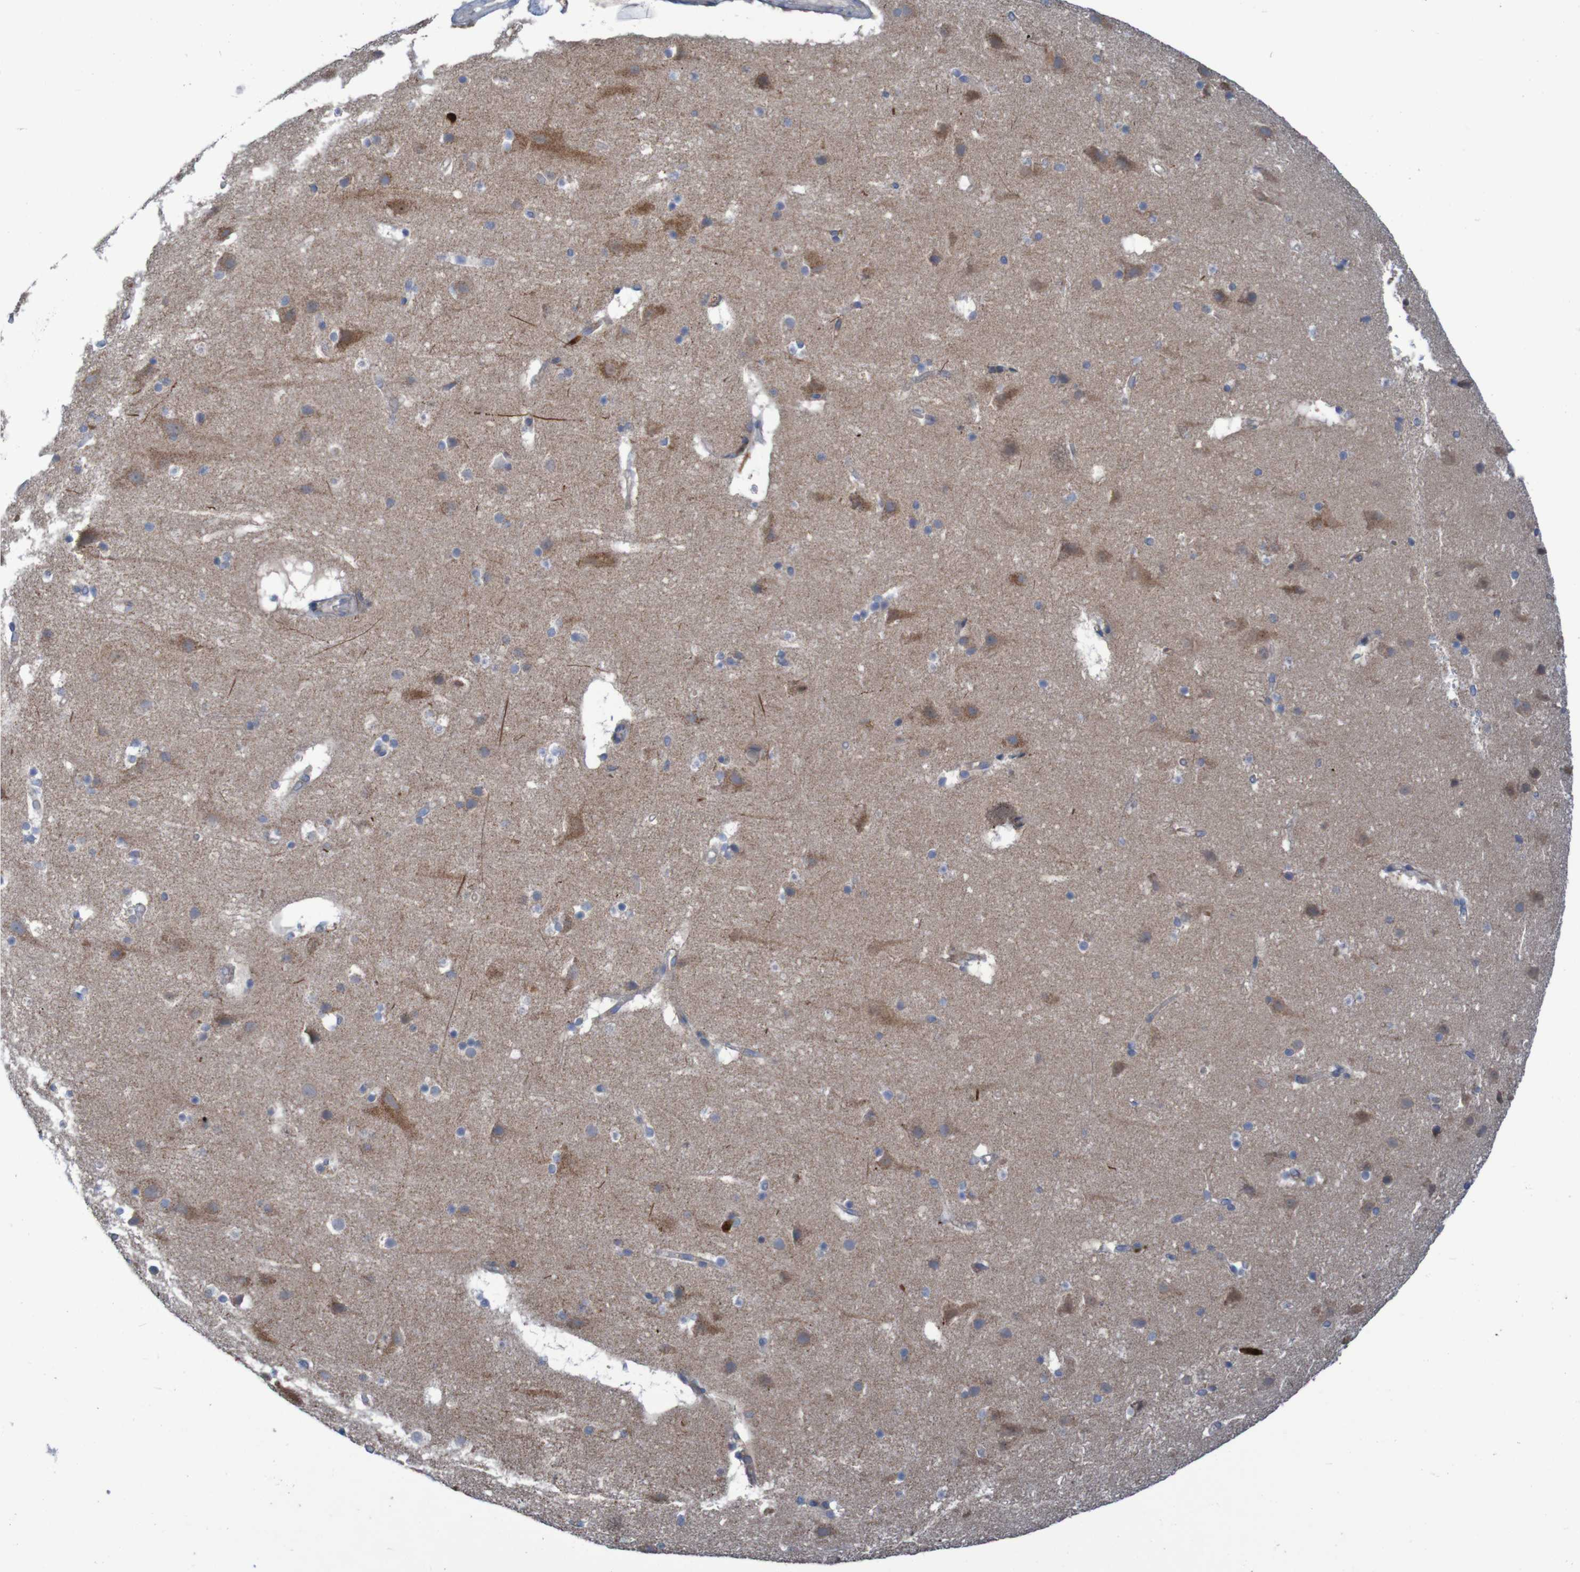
{"staining": {"intensity": "negative", "quantity": "none", "location": "none"}, "tissue": "cerebral cortex", "cell_type": "Endothelial cells", "image_type": "normal", "snomed": [{"axis": "morphology", "description": "Normal tissue, NOS"}, {"axis": "topography", "description": "Cerebral cortex"}], "caption": "Immunohistochemical staining of normal cerebral cortex exhibits no significant staining in endothelial cells.", "gene": "PARP4", "patient": {"sex": "male", "age": 45}}